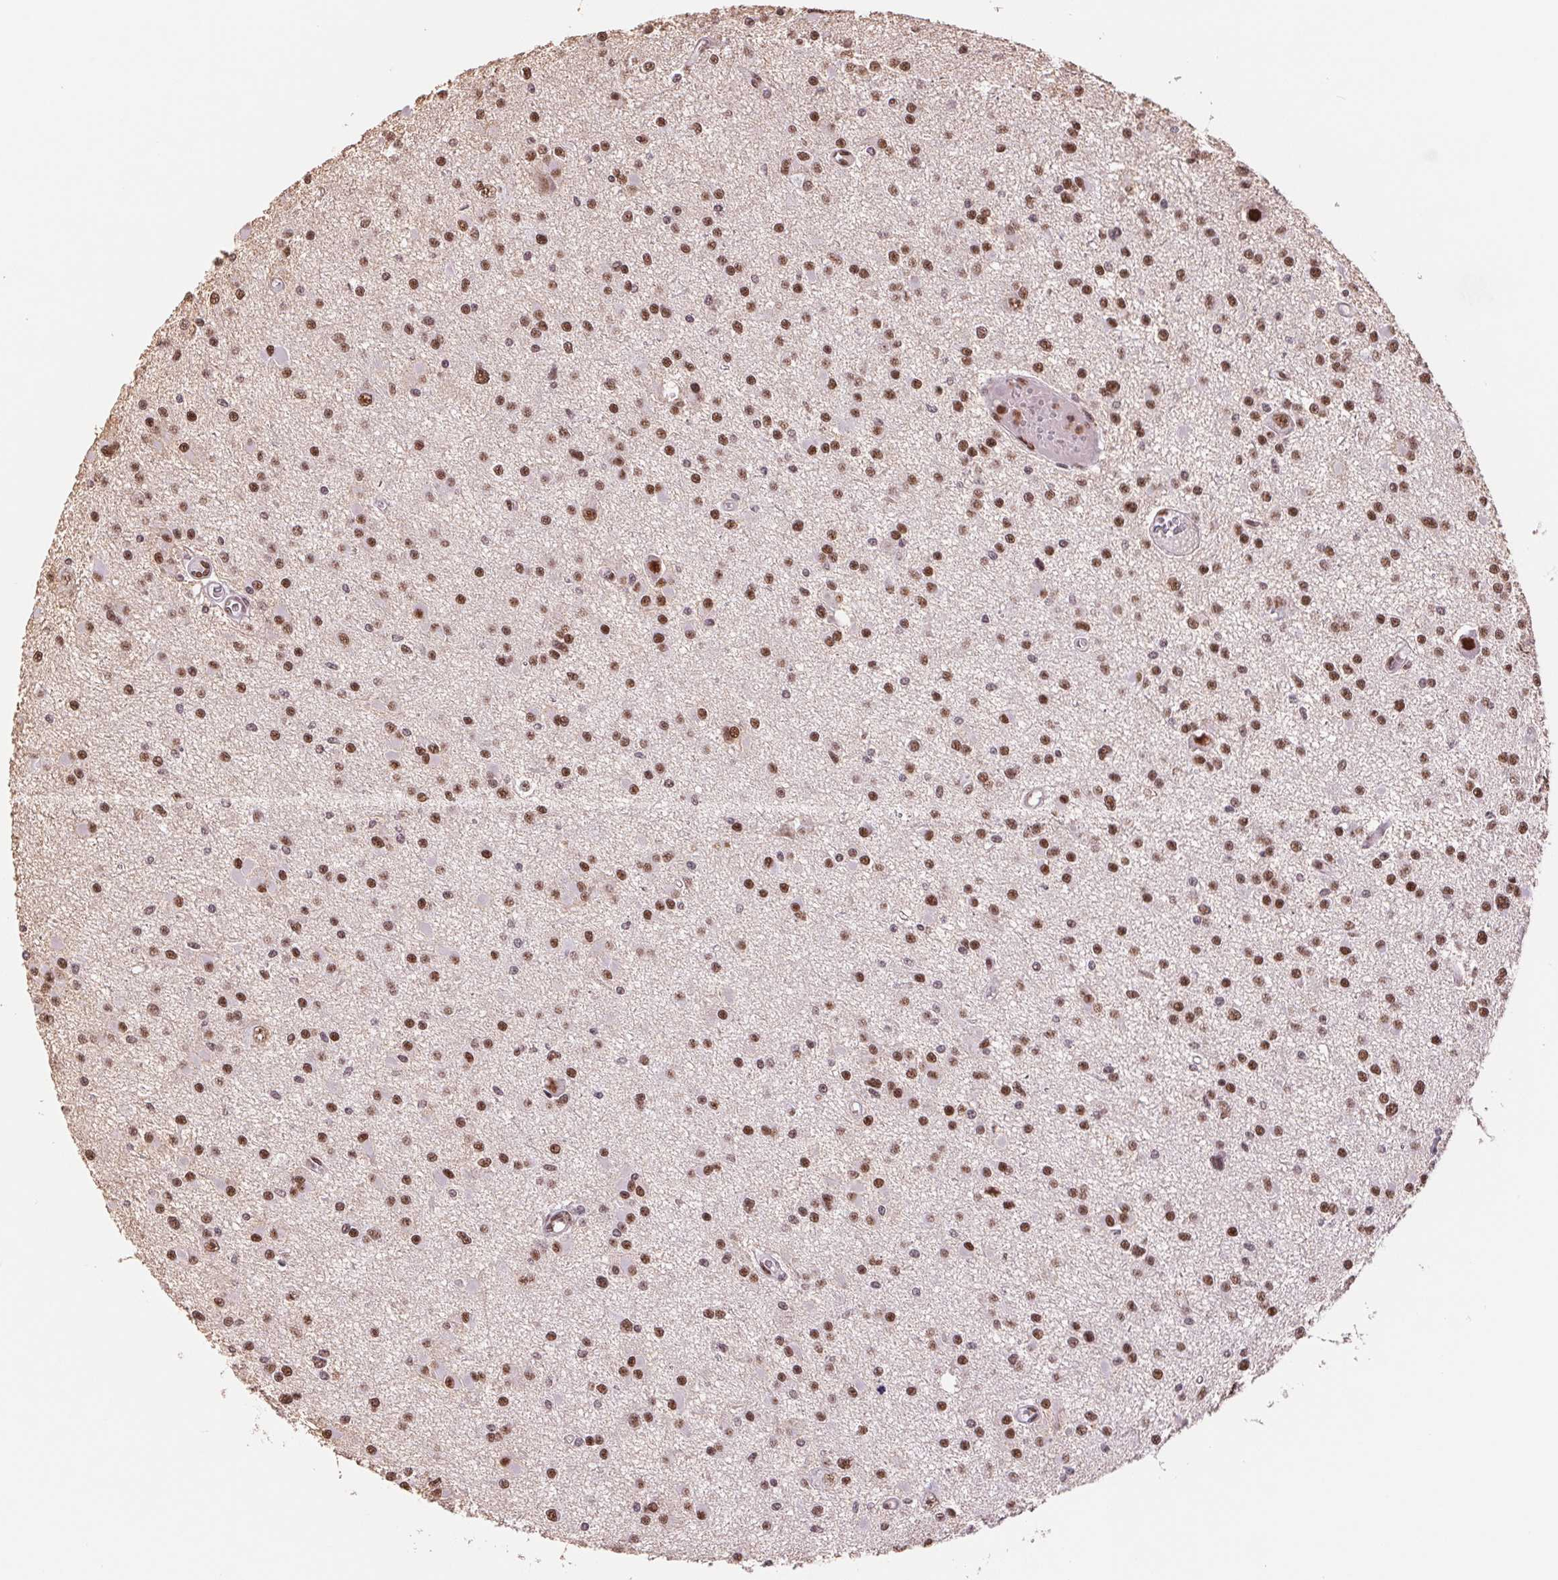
{"staining": {"intensity": "strong", "quantity": ">75%", "location": "nuclear"}, "tissue": "glioma", "cell_type": "Tumor cells", "image_type": "cancer", "snomed": [{"axis": "morphology", "description": "Glioma, malignant, High grade"}, {"axis": "topography", "description": "Brain"}], "caption": "Glioma stained with DAB immunohistochemistry (IHC) displays high levels of strong nuclear staining in approximately >75% of tumor cells.", "gene": "SREK1", "patient": {"sex": "male", "age": 54}}